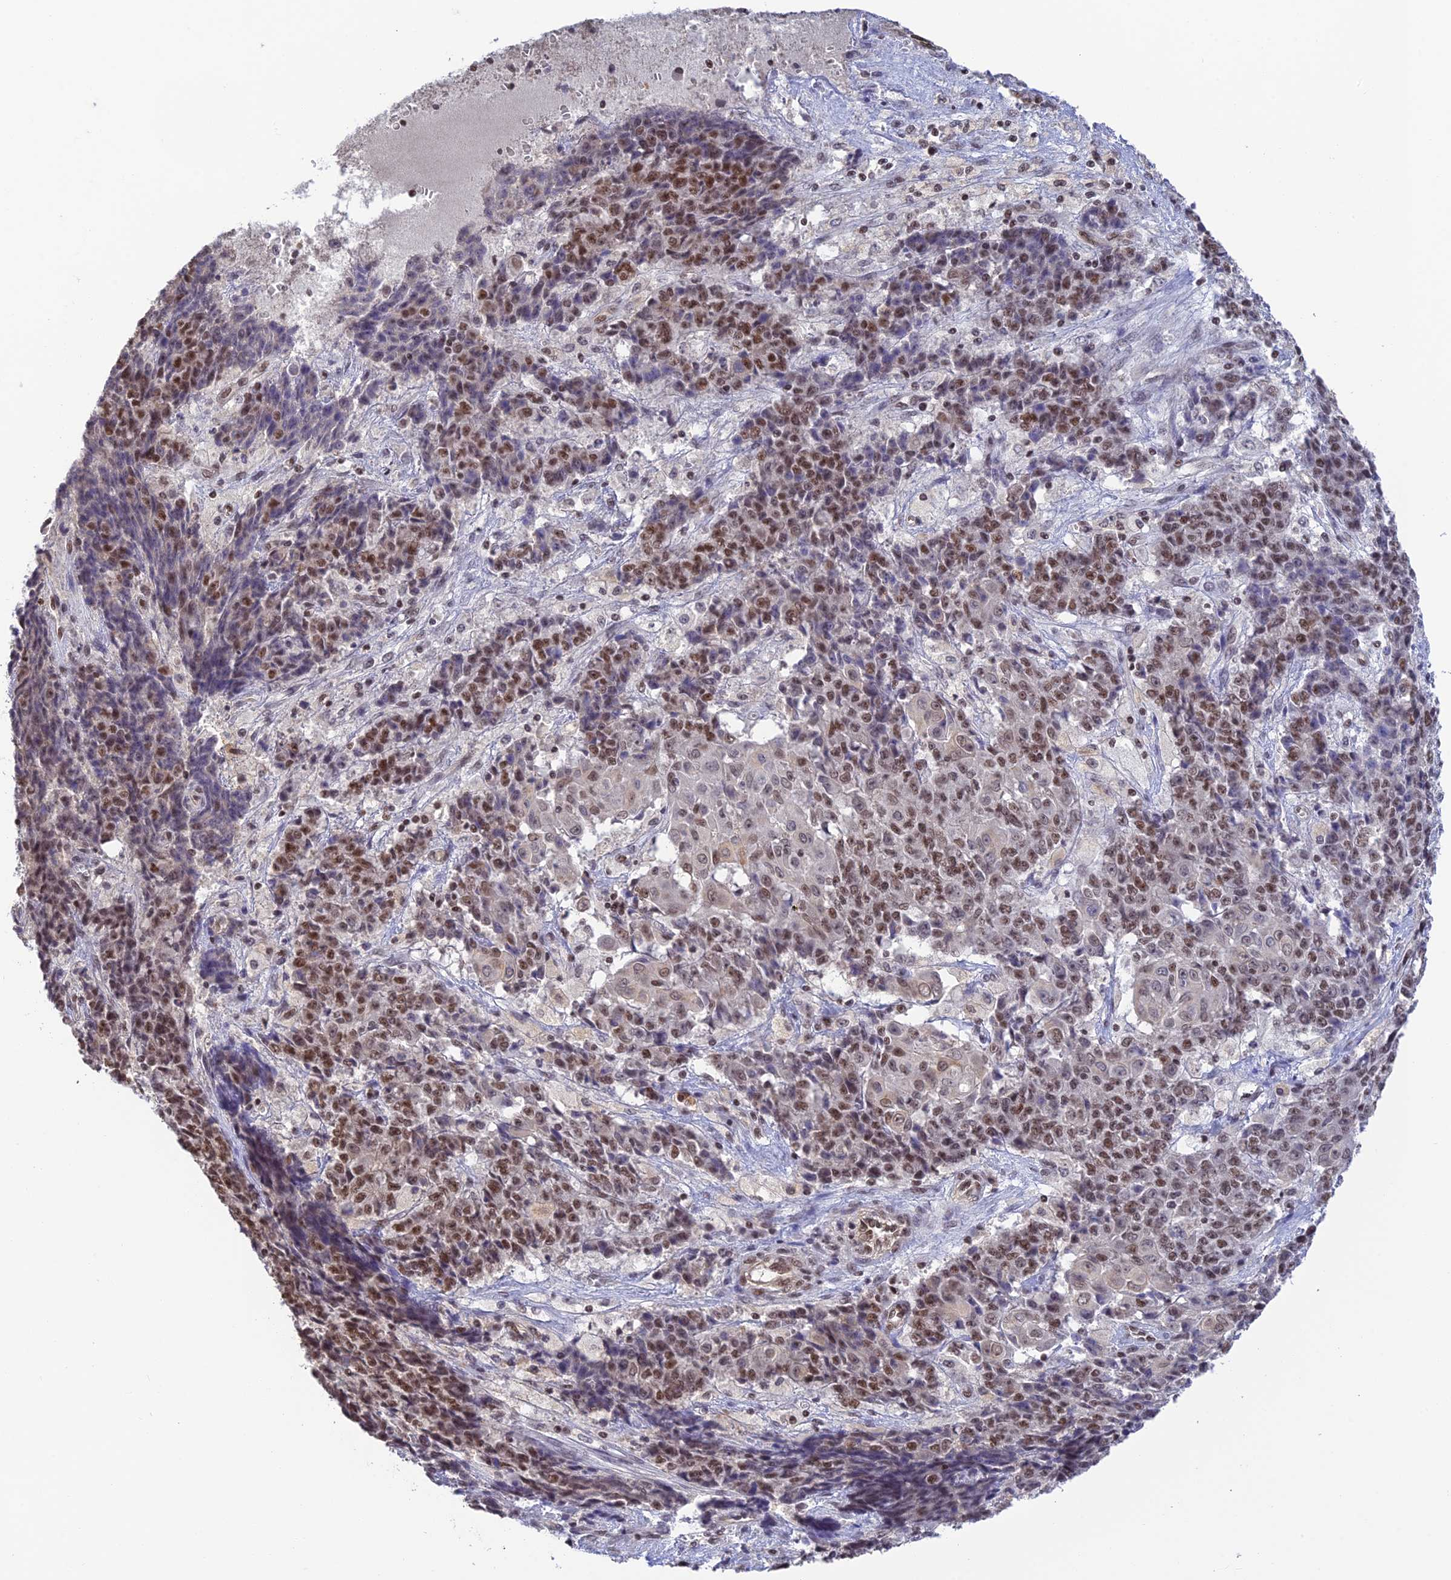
{"staining": {"intensity": "moderate", "quantity": ">75%", "location": "nuclear"}, "tissue": "ovarian cancer", "cell_type": "Tumor cells", "image_type": "cancer", "snomed": [{"axis": "morphology", "description": "Carcinoma, endometroid"}, {"axis": "topography", "description": "Ovary"}], "caption": "Moderate nuclear protein expression is appreciated in about >75% of tumor cells in endometroid carcinoma (ovarian).", "gene": "THAP11", "patient": {"sex": "female", "age": 42}}